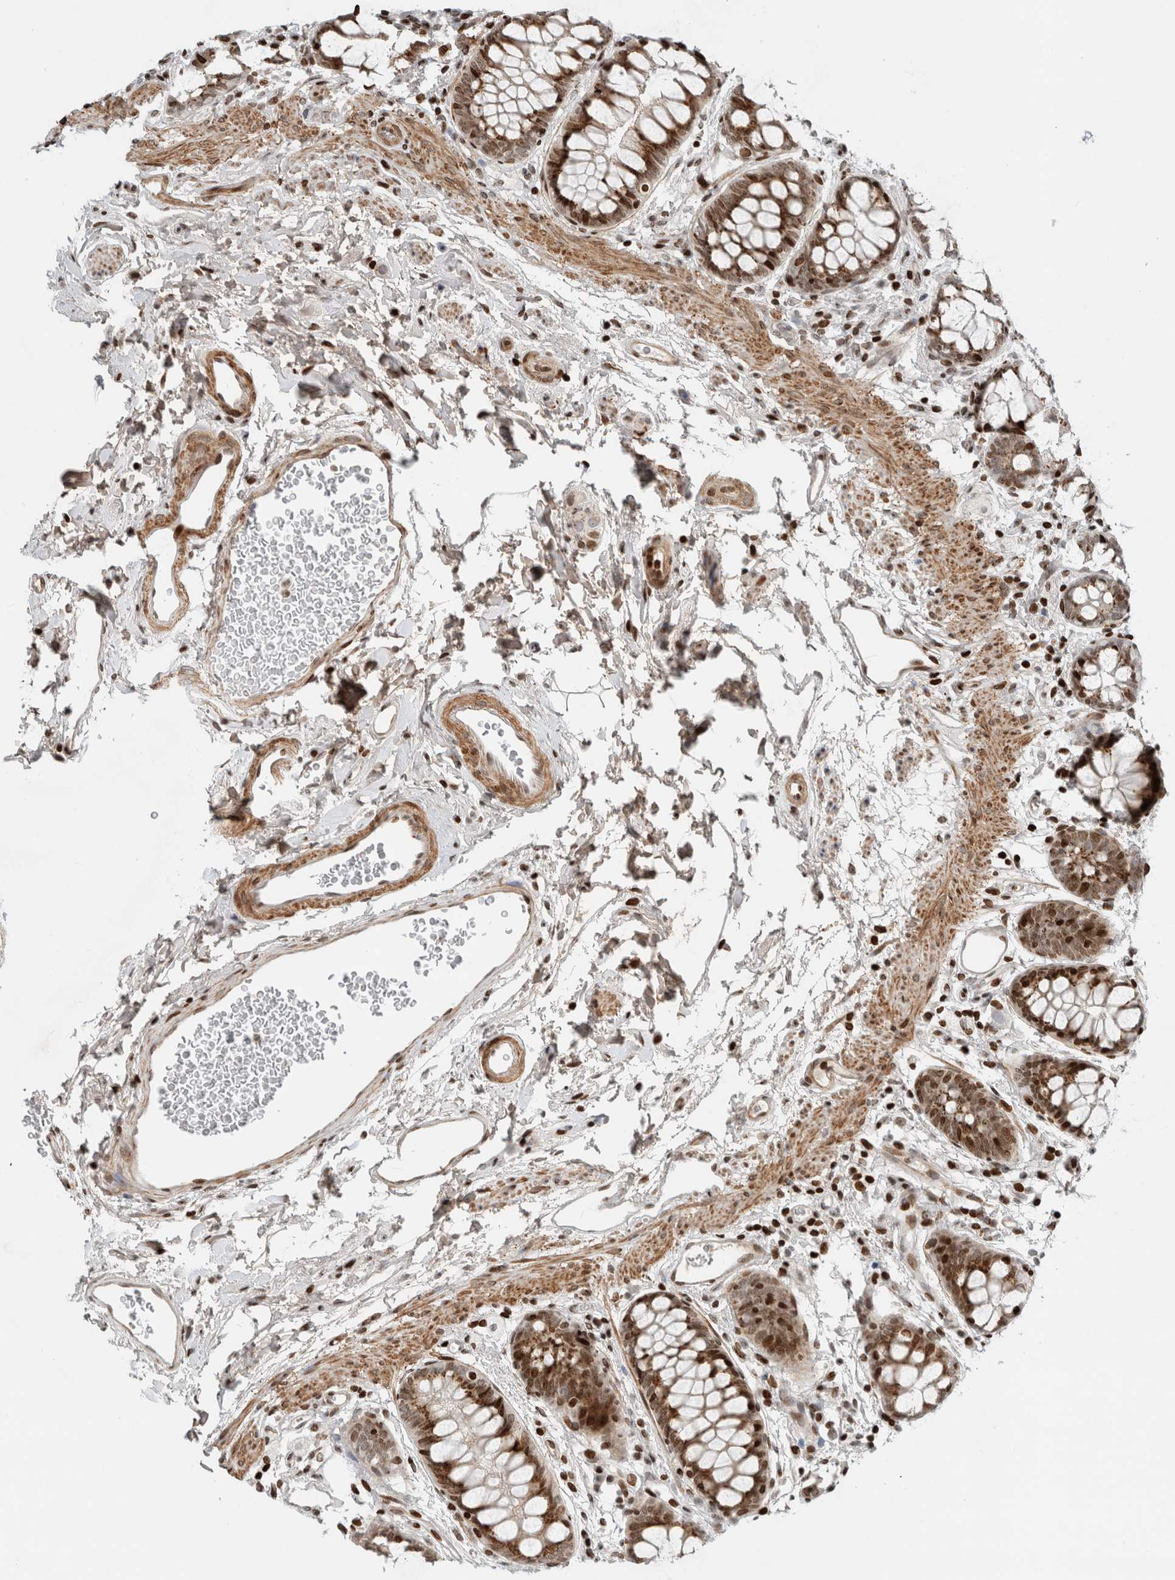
{"staining": {"intensity": "moderate", "quantity": ">75%", "location": "cytoplasmic/membranous,nuclear"}, "tissue": "rectum", "cell_type": "Glandular cells", "image_type": "normal", "snomed": [{"axis": "morphology", "description": "Normal tissue, NOS"}, {"axis": "topography", "description": "Rectum"}], "caption": "This is an image of IHC staining of unremarkable rectum, which shows moderate staining in the cytoplasmic/membranous,nuclear of glandular cells.", "gene": "GINS4", "patient": {"sex": "female", "age": 65}}